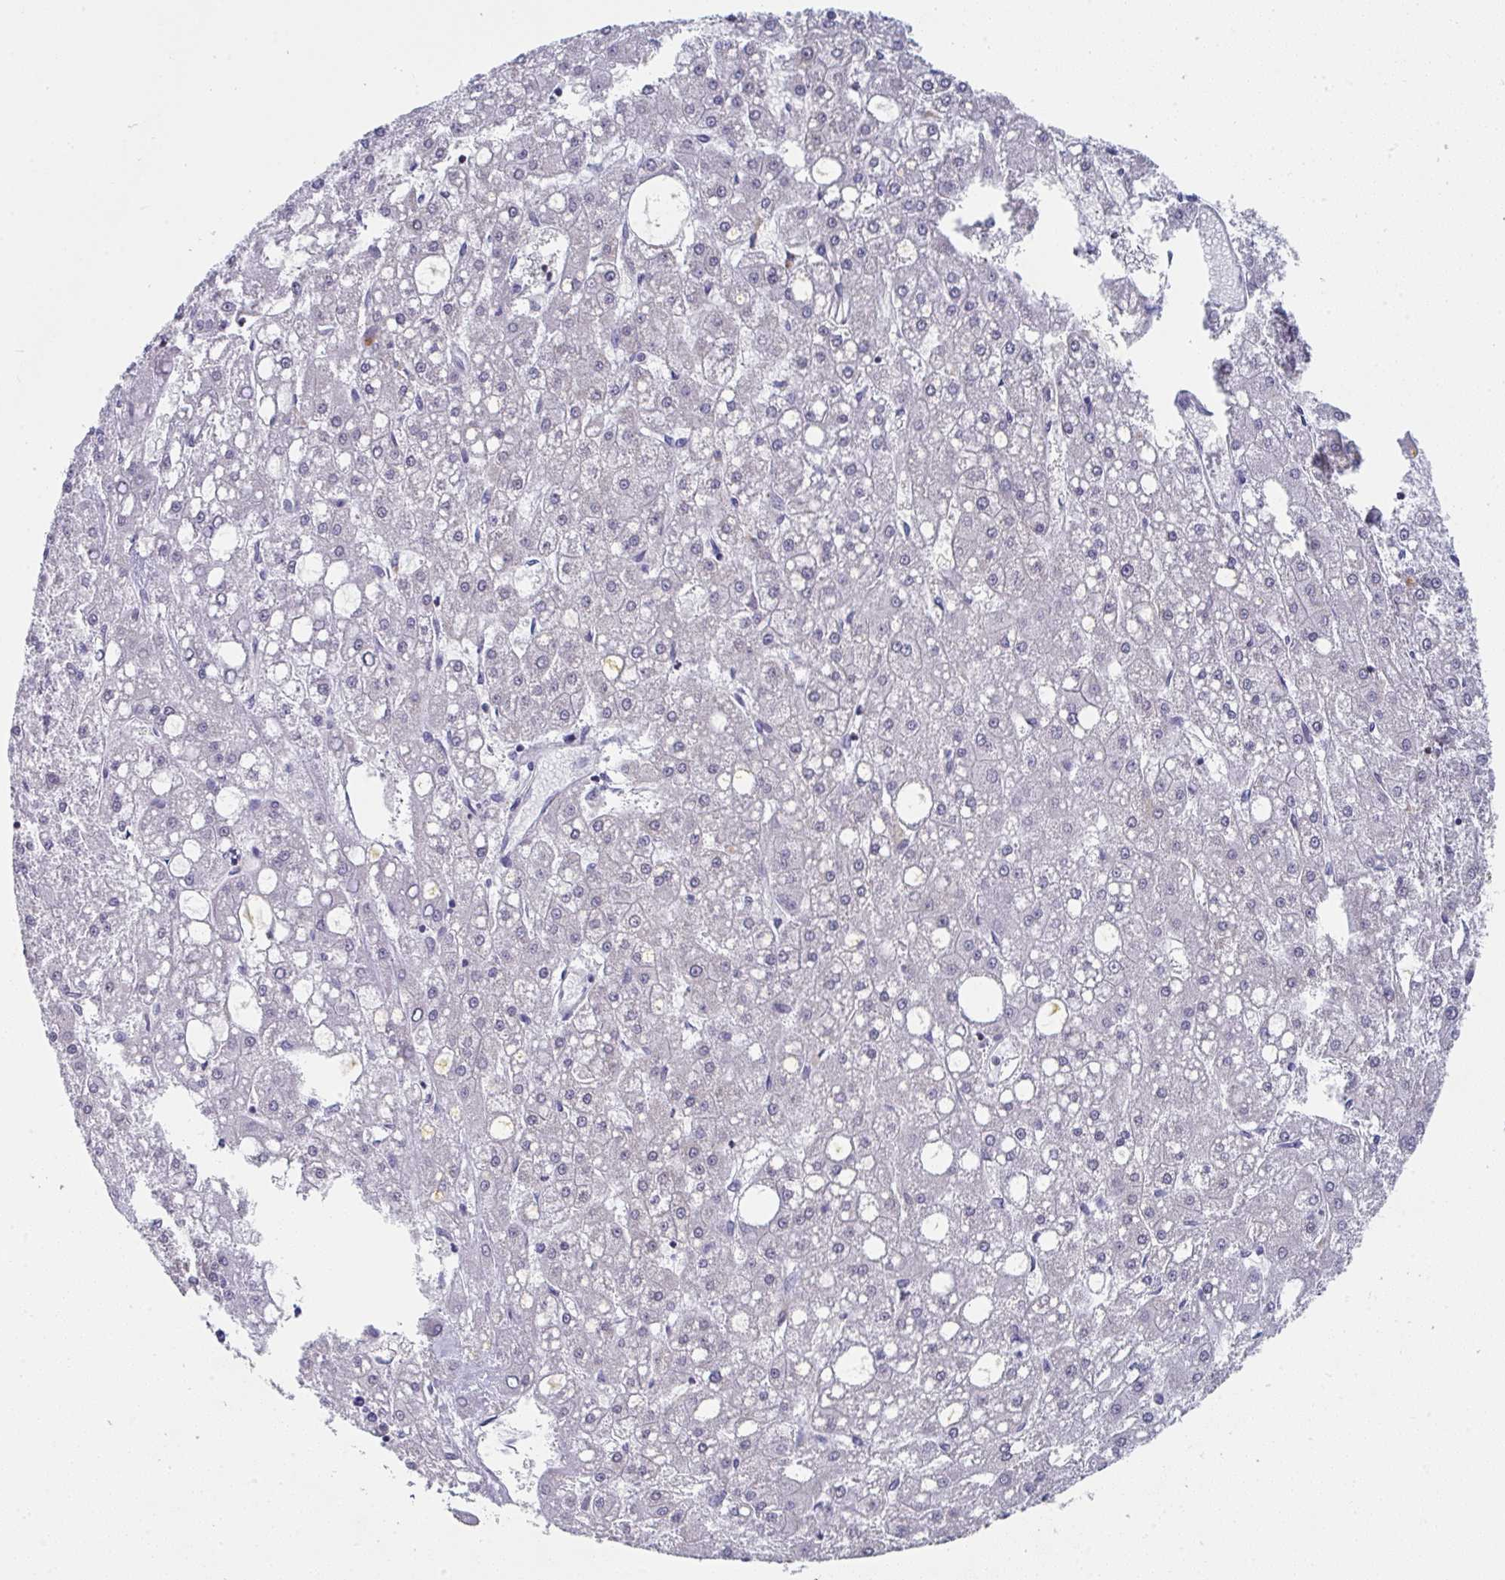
{"staining": {"intensity": "negative", "quantity": "none", "location": "none"}, "tissue": "liver cancer", "cell_type": "Tumor cells", "image_type": "cancer", "snomed": [{"axis": "morphology", "description": "Carcinoma, Hepatocellular, NOS"}, {"axis": "topography", "description": "Liver"}], "caption": "Immunohistochemistry of liver cancer (hepatocellular carcinoma) displays no staining in tumor cells.", "gene": "AOC2", "patient": {"sex": "male", "age": 67}}